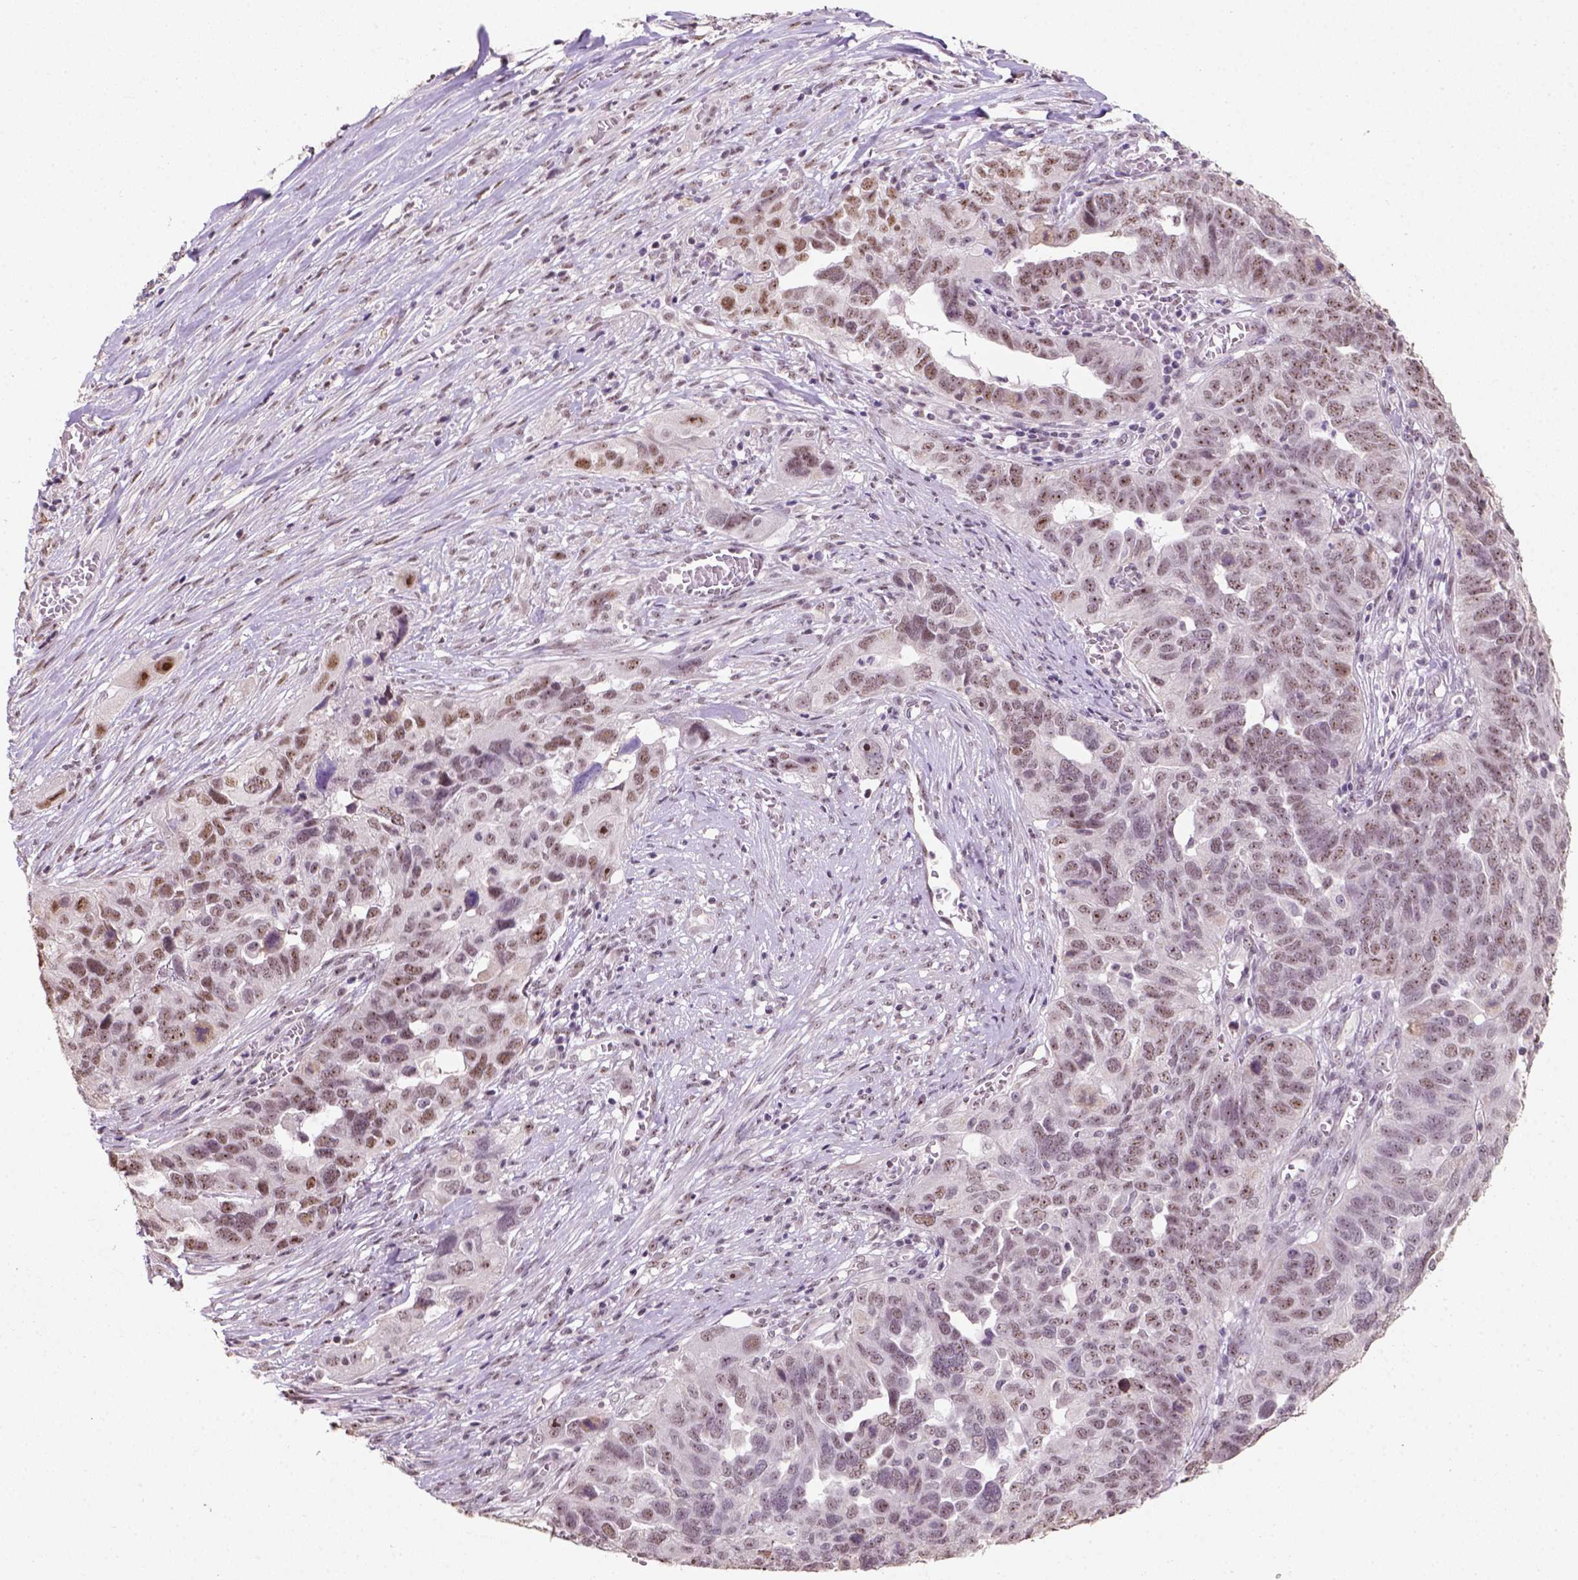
{"staining": {"intensity": "weak", "quantity": ">75%", "location": "nuclear"}, "tissue": "ovarian cancer", "cell_type": "Tumor cells", "image_type": "cancer", "snomed": [{"axis": "morphology", "description": "Carcinoma, endometroid"}, {"axis": "topography", "description": "Soft tissue"}, {"axis": "topography", "description": "Ovary"}], "caption": "IHC micrograph of endometroid carcinoma (ovarian) stained for a protein (brown), which displays low levels of weak nuclear positivity in about >75% of tumor cells.", "gene": "DDX50", "patient": {"sex": "female", "age": 52}}